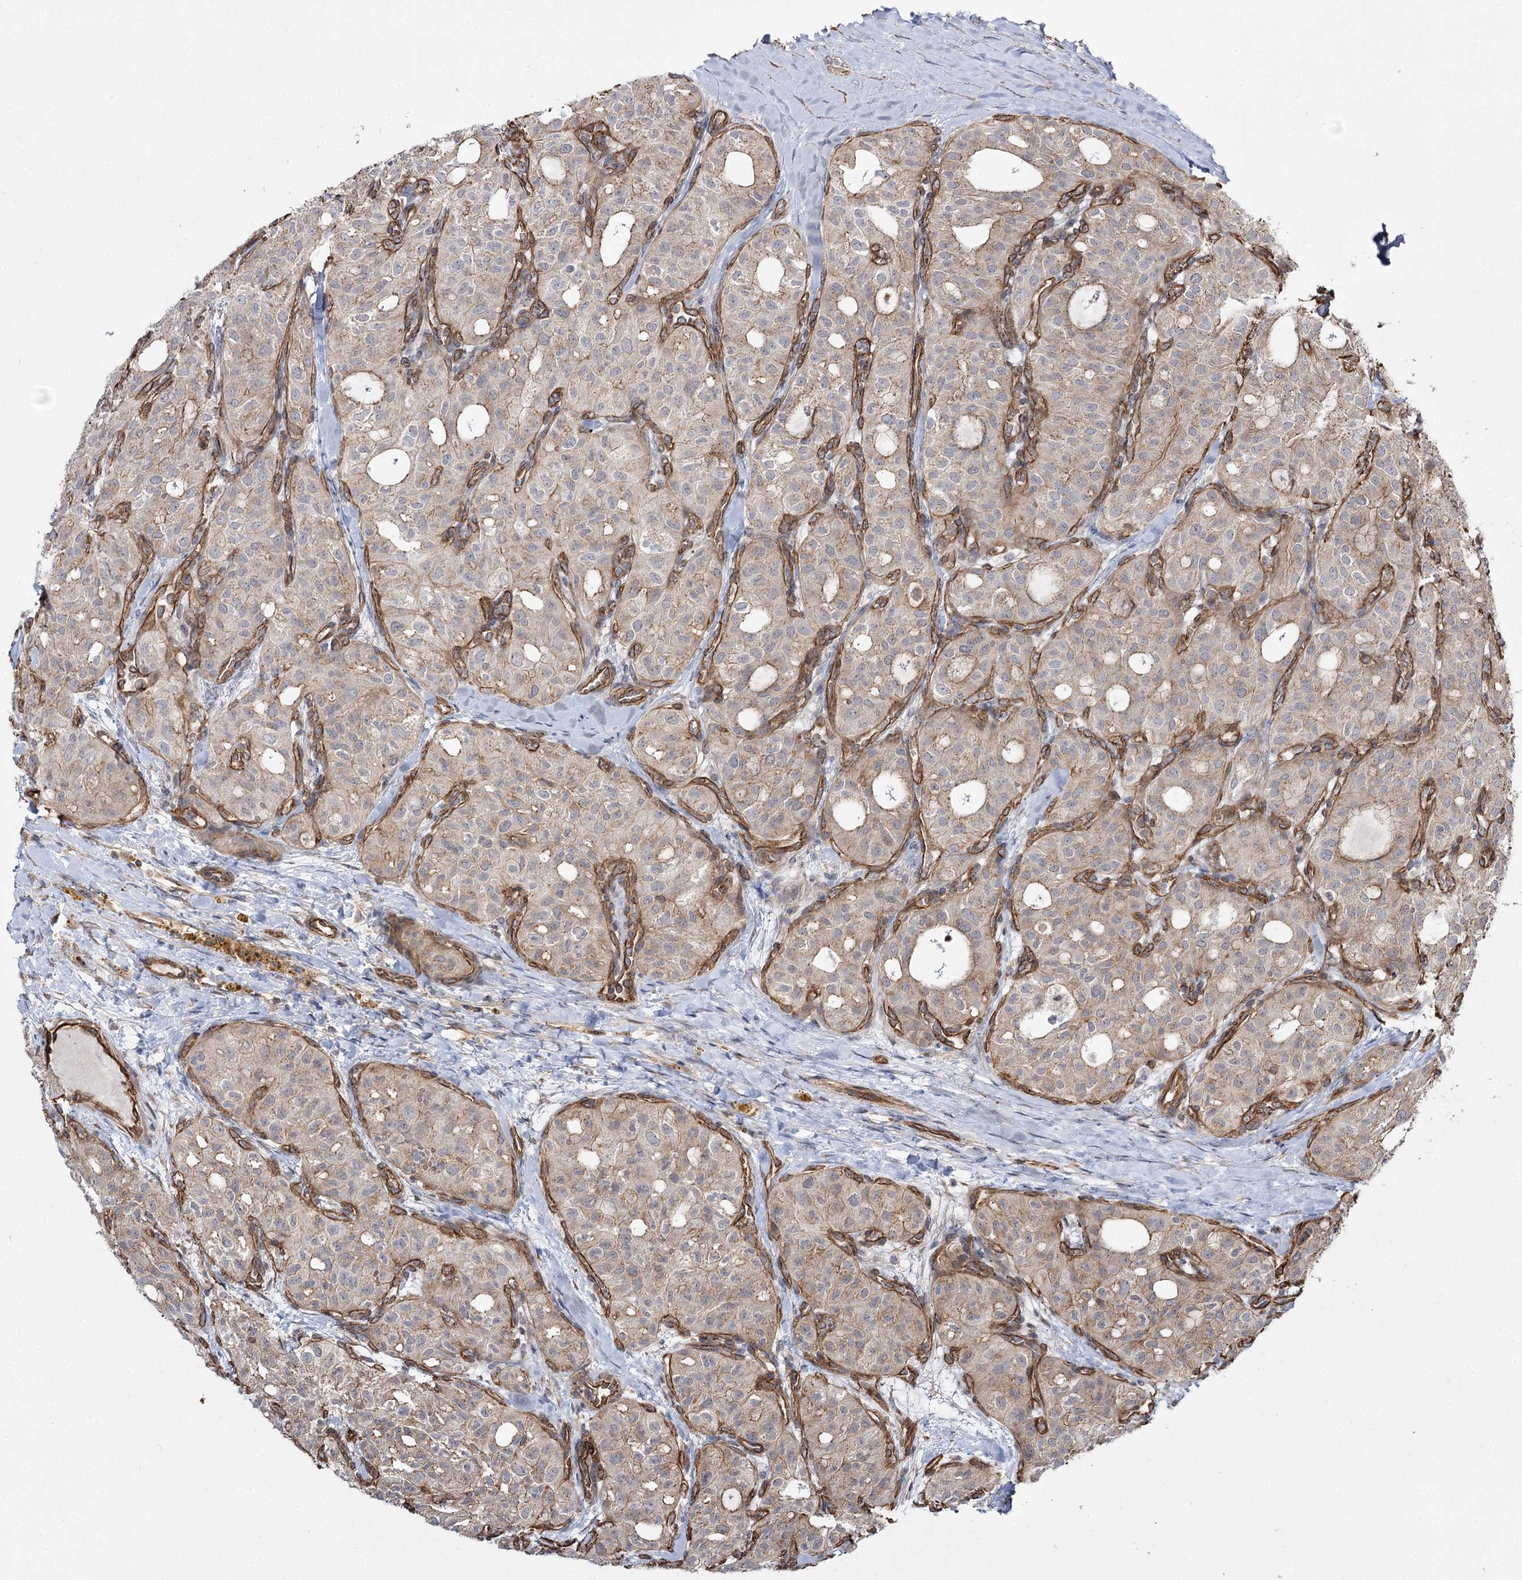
{"staining": {"intensity": "negative", "quantity": "none", "location": "none"}, "tissue": "thyroid cancer", "cell_type": "Tumor cells", "image_type": "cancer", "snomed": [{"axis": "morphology", "description": "Follicular adenoma carcinoma, NOS"}, {"axis": "topography", "description": "Thyroid gland"}], "caption": "Immunohistochemistry (IHC) of thyroid cancer exhibits no positivity in tumor cells. (IHC, brightfield microscopy, high magnification).", "gene": "SH3BP5L", "patient": {"sex": "male", "age": 75}}